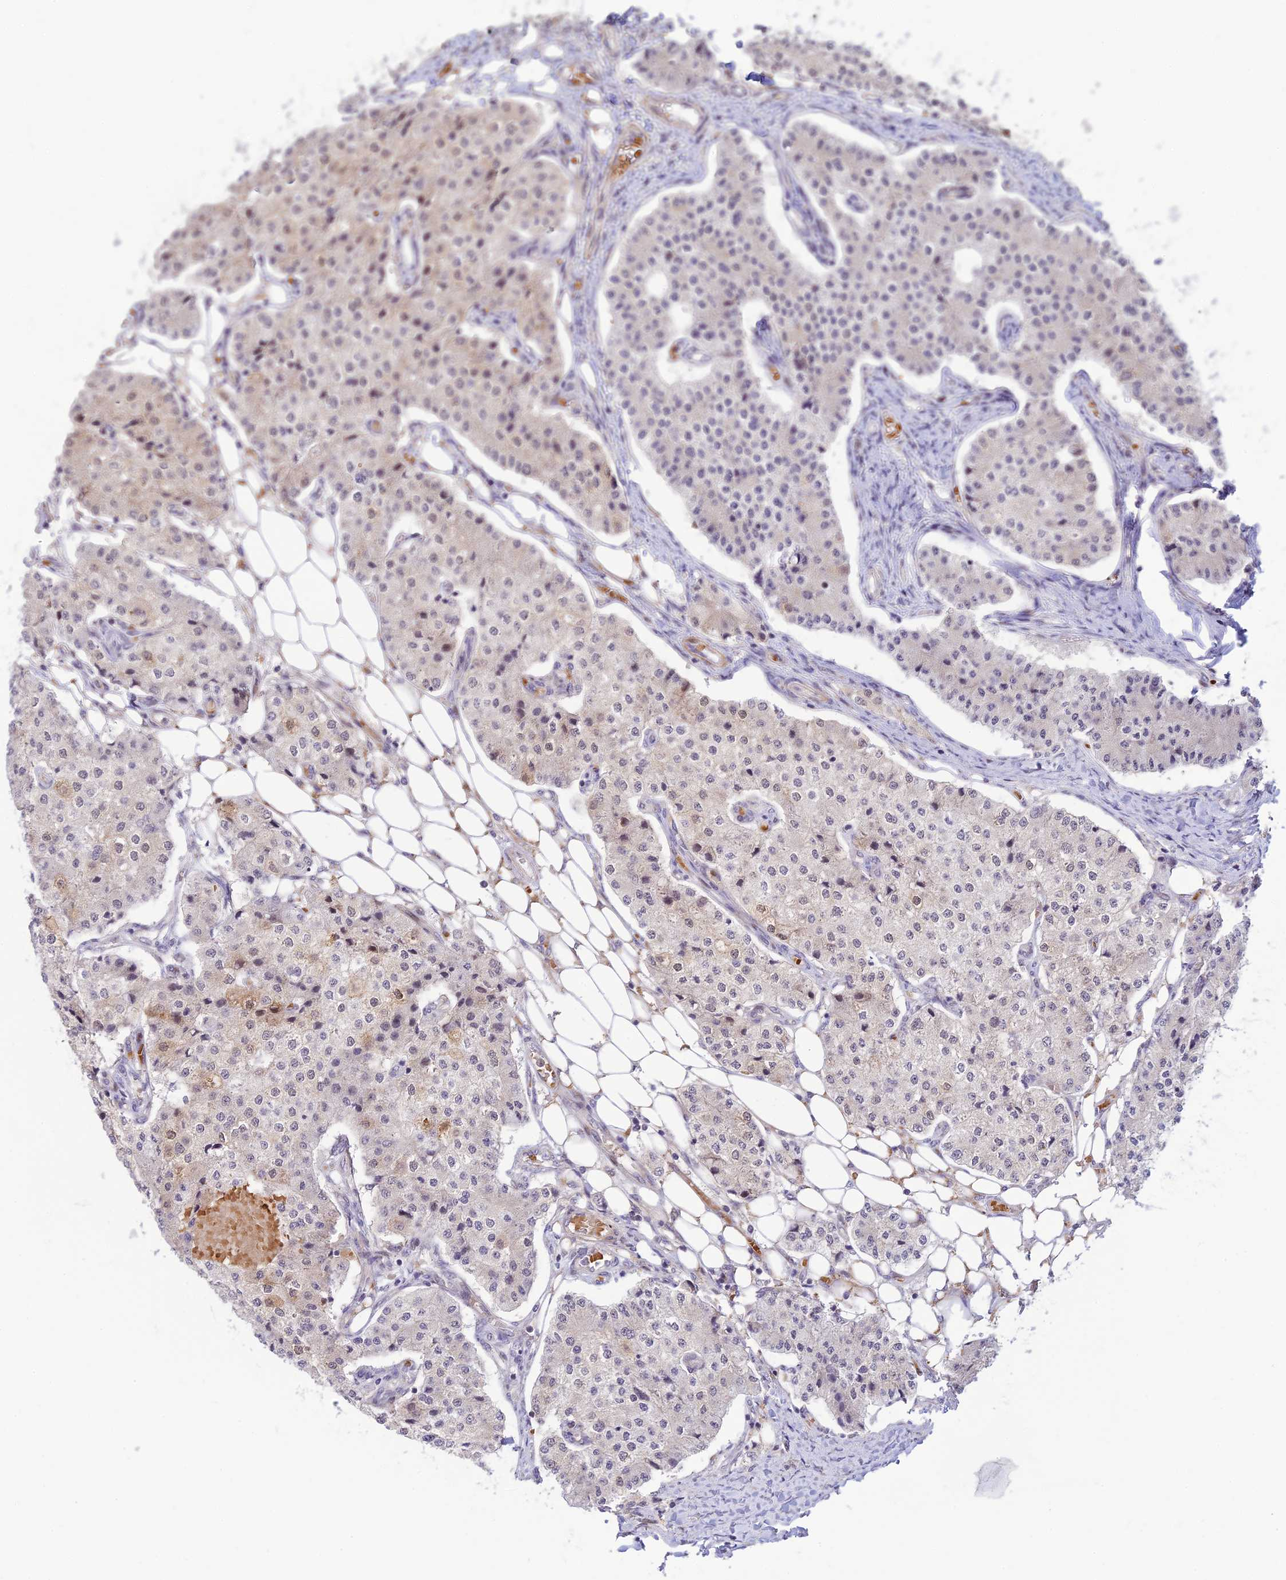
{"staining": {"intensity": "negative", "quantity": "none", "location": "none"}, "tissue": "carcinoid", "cell_type": "Tumor cells", "image_type": "cancer", "snomed": [{"axis": "morphology", "description": "Carcinoid, malignant, NOS"}, {"axis": "topography", "description": "Colon"}], "caption": "Immunohistochemical staining of carcinoid displays no significant expression in tumor cells.", "gene": "ASPDH", "patient": {"sex": "female", "age": 52}}